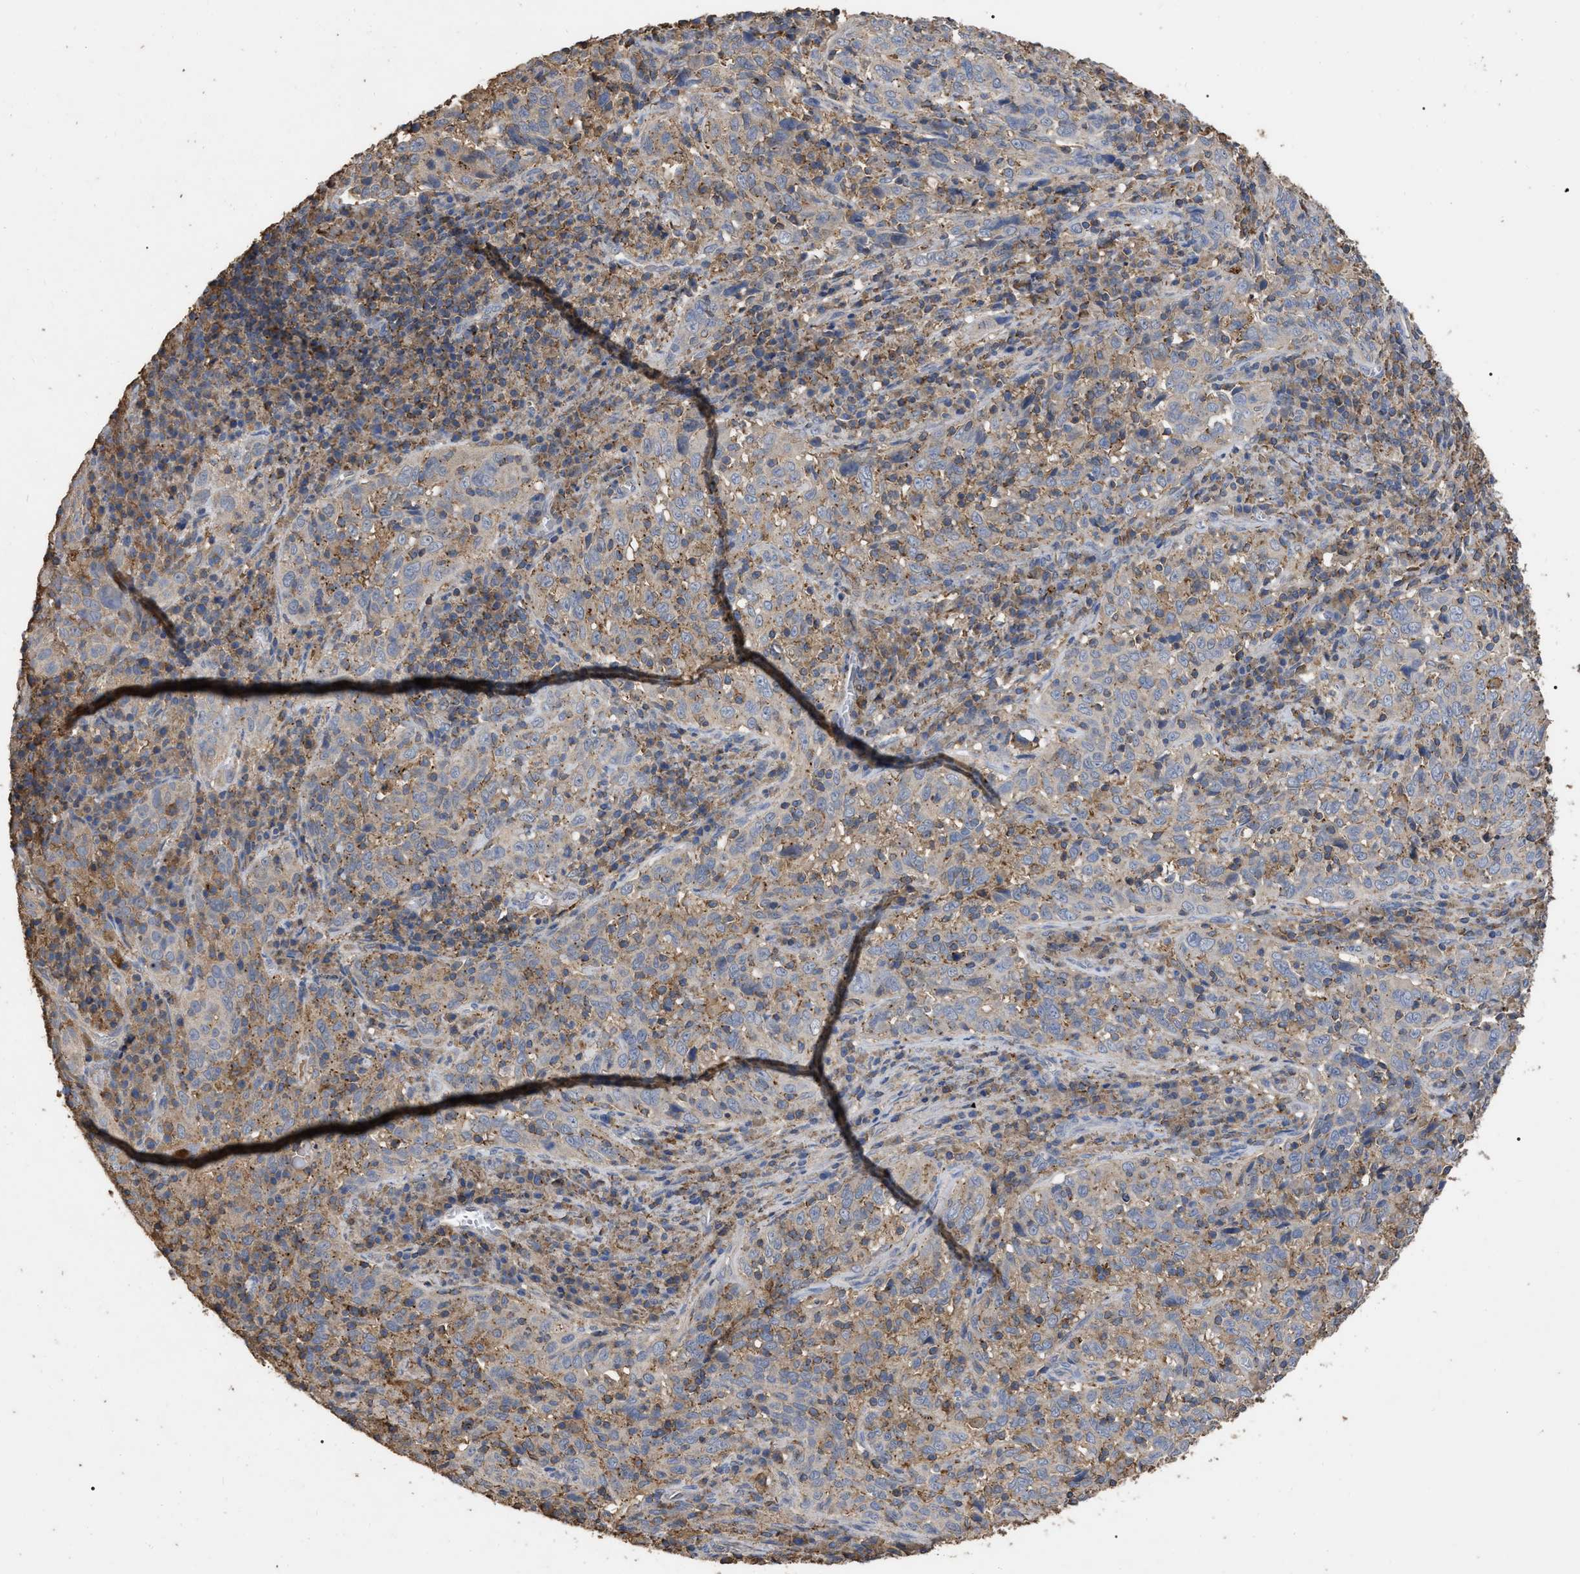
{"staining": {"intensity": "weak", "quantity": ">75%", "location": "cytoplasmic/membranous"}, "tissue": "cervical cancer", "cell_type": "Tumor cells", "image_type": "cancer", "snomed": [{"axis": "morphology", "description": "Squamous cell carcinoma, NOS"}, {"axis": "topography", "description": "Cervix"}], "caption": "This image reveals IHC staining of cervical cancer, with low weak cytoplasmic/membranous positivity in about >75% of tumor cells.", "gene": "GPR179", "patient": {"sex": "female", "age": 46}}